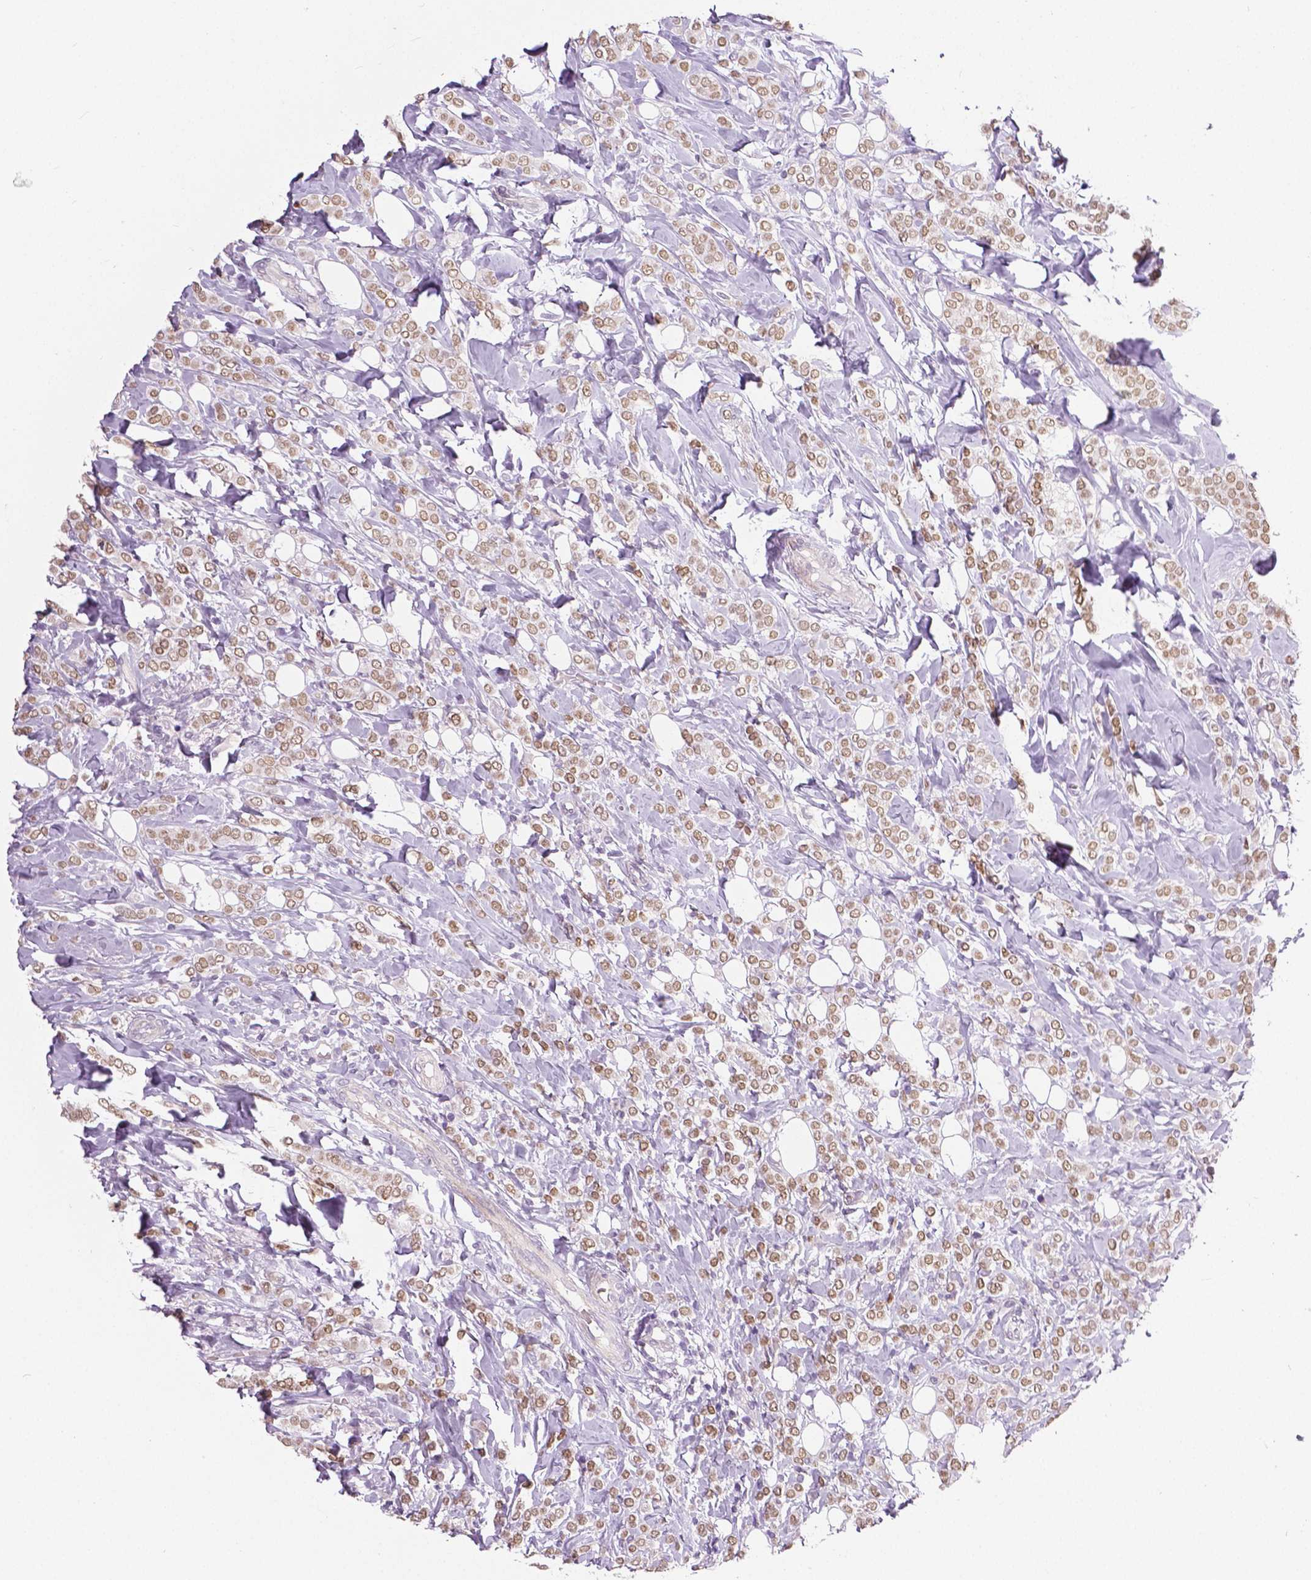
{"staining": {"intensity": "moderate", "quantity": ">75%", "location": "nuclear"}, "tissue": "breast cancer", "cell_type": "Tumor cells", "image_type": "cancer", "snomed": [{"axis": "morphology", "description": "Lobular carcinoma"}, {"axis": "topography", "description": "Breast"}], "caption": "Lobular carcinoma (breast) stained with IHC exhibits moderate nuclear expression in about >75% of tumor cells.", "gene": "FOXA1", "patient": {"sex": "female", "age": 49}}